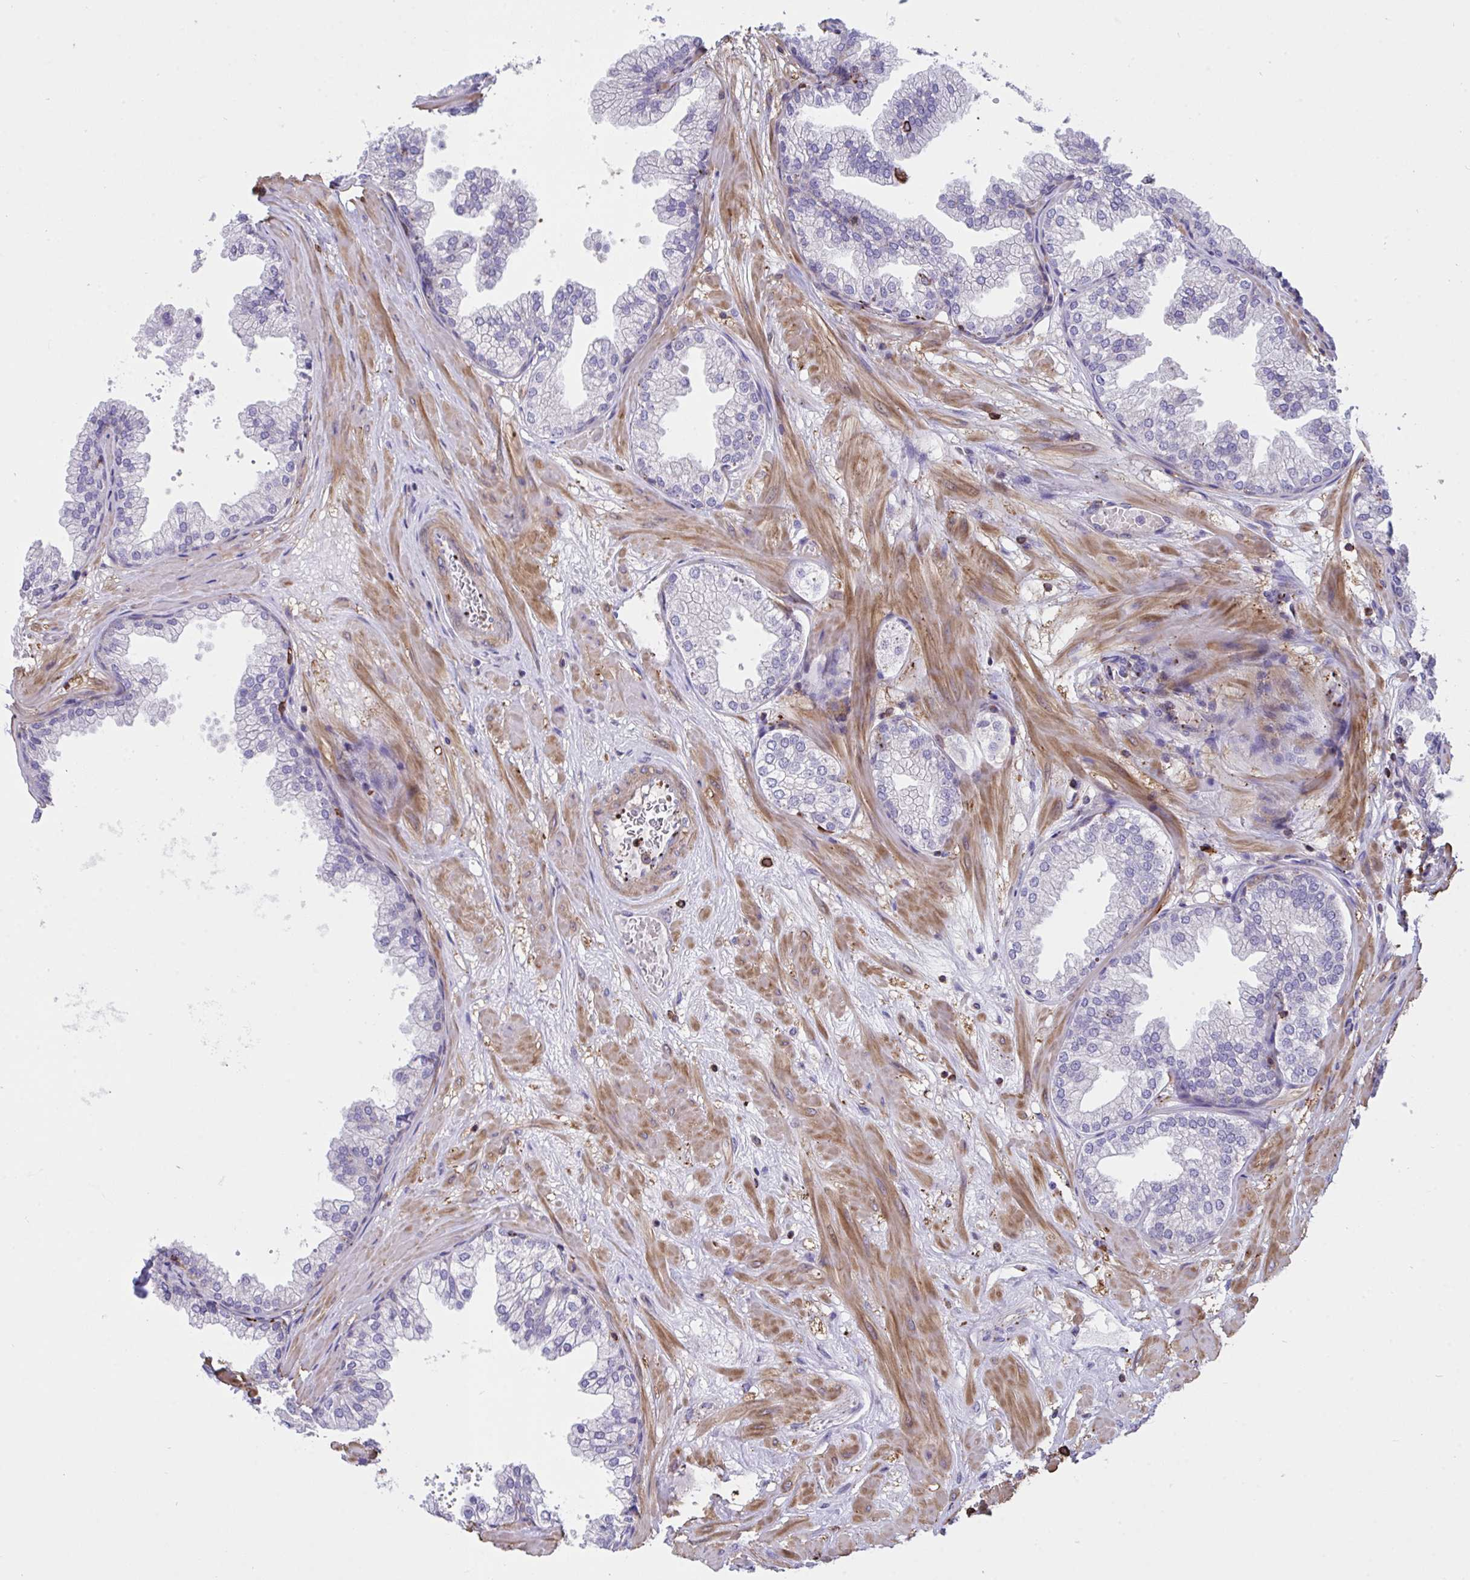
{"staining": {"intensity": "weak", "quantity": "<25%", "location": "cytoplasmic/membranous"}, "tissue": "prostate", "cell_type": "Glandular cells", "image_type": "normal", "snomed": [{"axis": "morphology", "description": "Normal tissue, NOS"}, {"axis": "topography", "description": "Prostate"}], "caption": "Immunohistochemical staining of normal human prostate displays no significant positivity in glandular cells. The staining is performed using DAB brown chromogen with nuclei counter-stained in using hematoxylin.", "gene": "PPIH", "patient": {"sex": "male", "age": 37}}